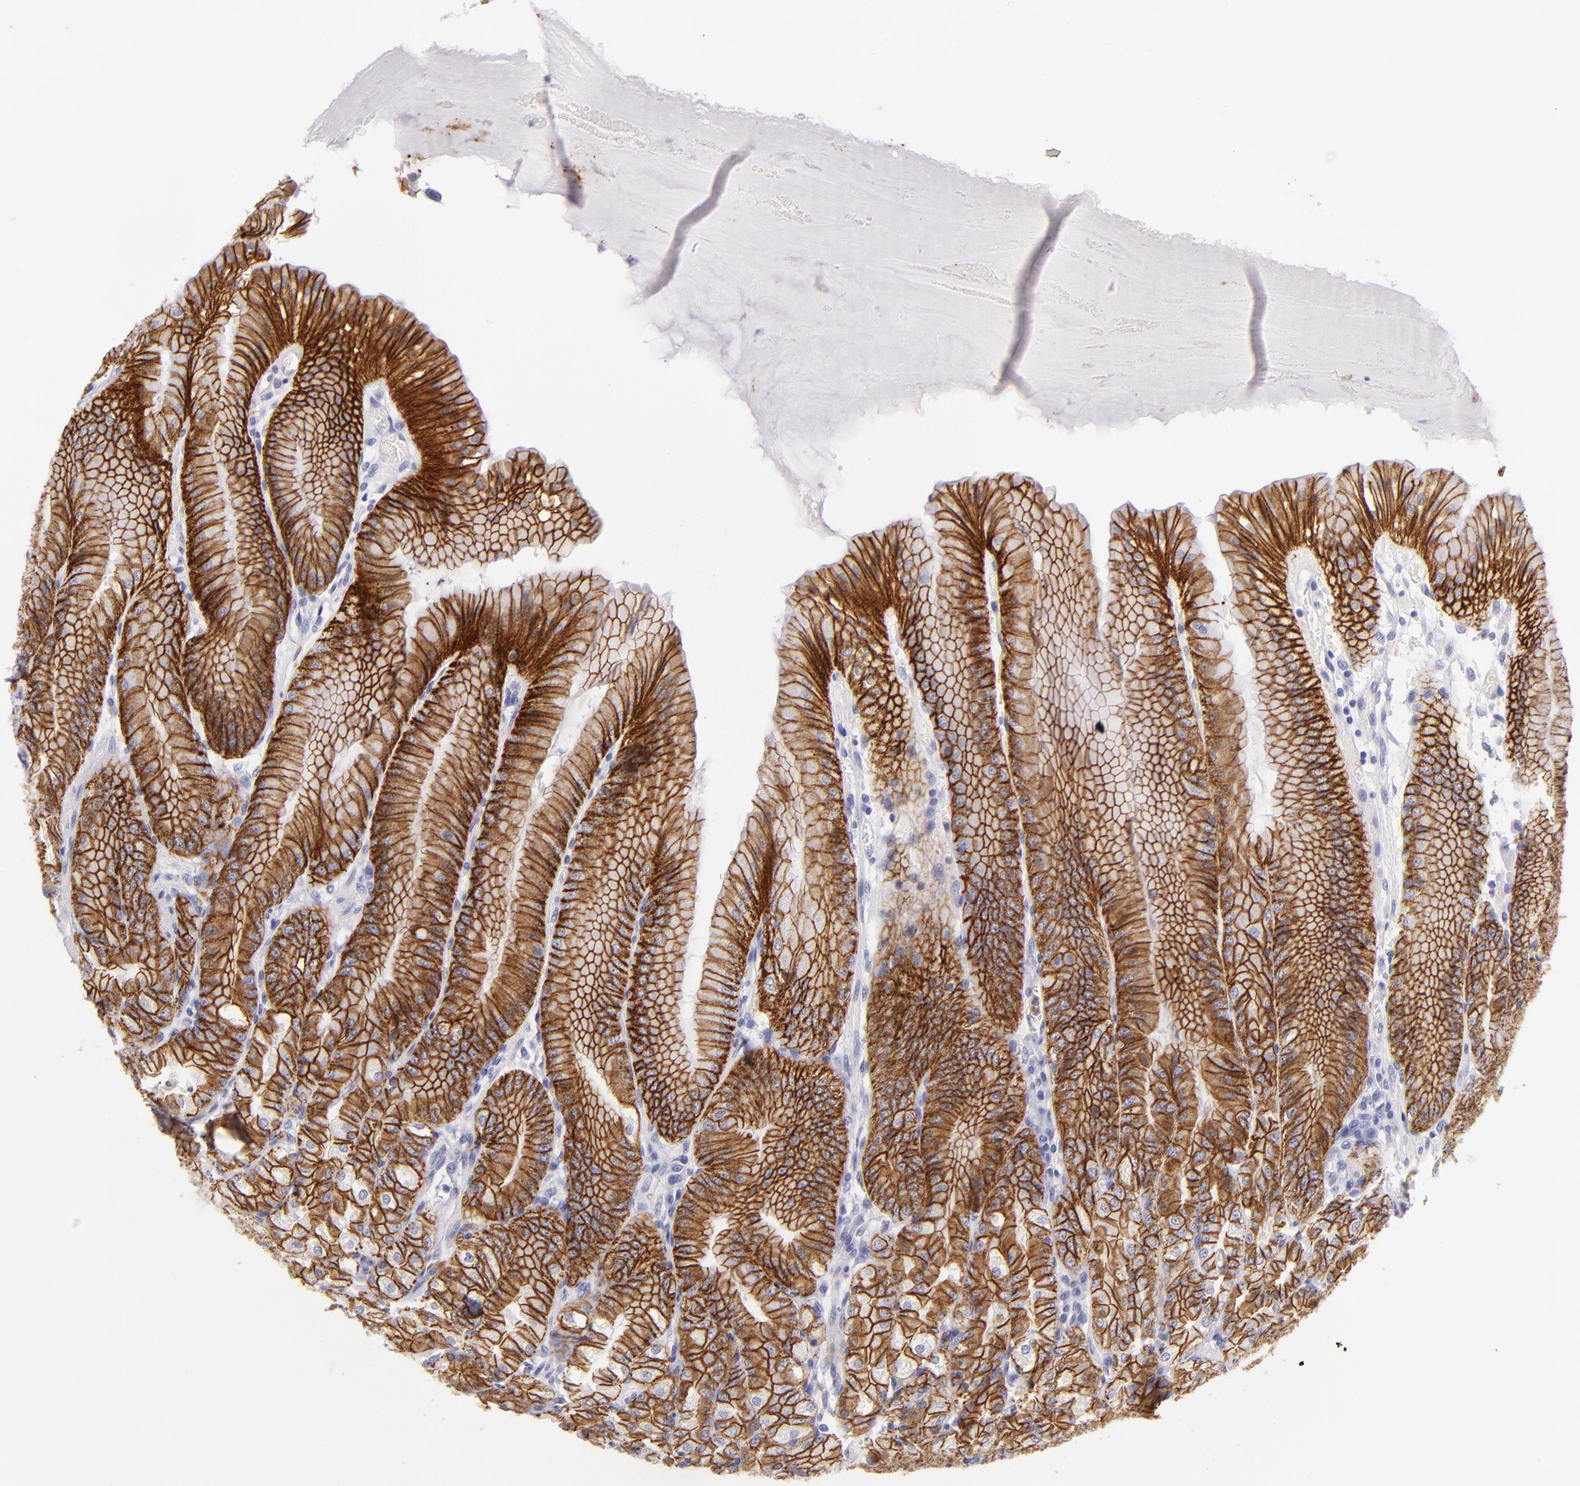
{"staining": {"intensity": "strong", "quantity": ">75%", "location": "cytoplasmic/membranous"}, "tissue": "stomach", "cell_type": "Glandular cells", "image_type": "normal", "snomed": [{"axis": "morphology", "description": "Normal tissue, NOS"}, {"axis": "topography", "description": "Stomach, lower"}], "caption": "This is a photomicrograph of IHC staining of unremarkable stomach, which shows strong staining in the cytoplasmic/membranous of glandular cells.", "gene": "CDH3", "patient": {"sex": "male", "age": 71}}